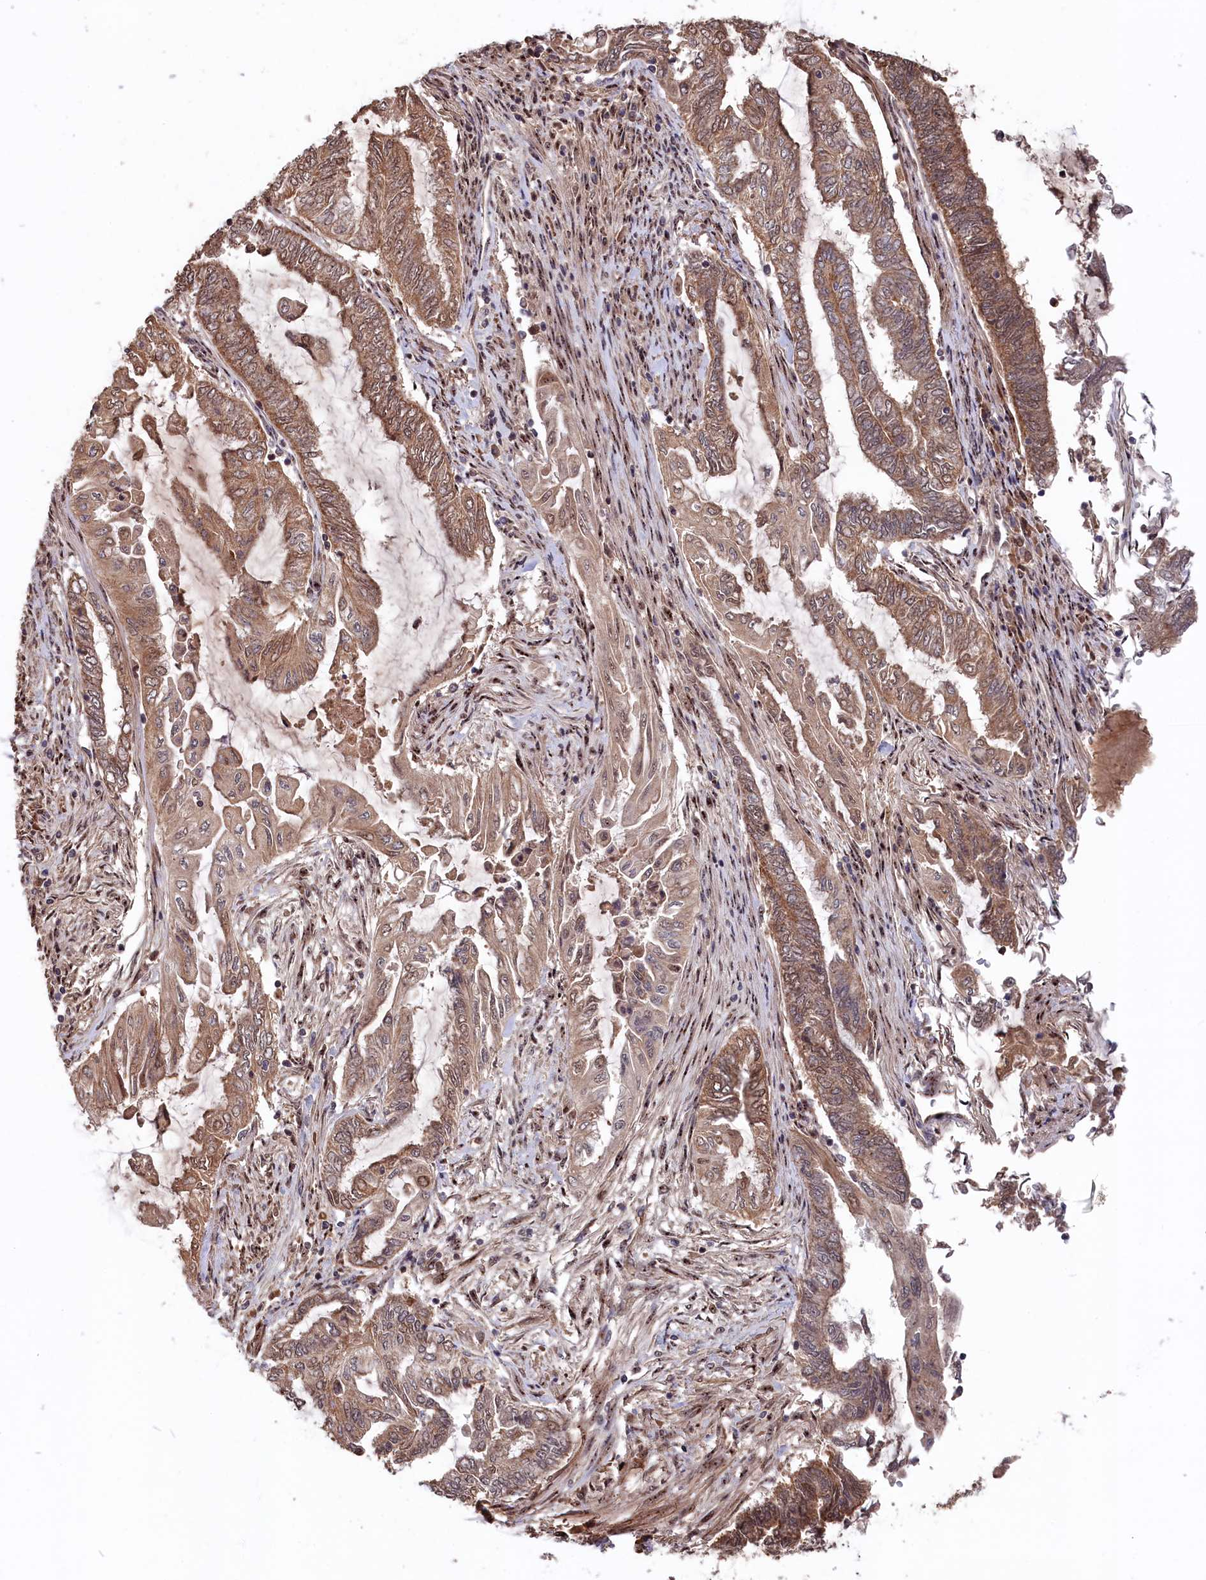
{"staining": {"intensity": "moderate", "quantity": ">75%", "location": "cytoplasmic/membranous,nuclear"}, "tissue": "endometrial cancer", "cell_type": "Tumor cells", "image_type": "cancer", "snomed": [{"axis": "morphology", "description": "Adenocarcinoma, NOS"}, {"axis": "topography", "description": "Uterus"}, {"axis": "topography", "description": "Endometrium"}], "caption": "The immunohistochemical stain labels moderate cytoplasmic/membranous and nuclear expression in tumor cells of adenocarcinoma (endometrial) tissue.", "gene": "CLPX", "patient": {"sex": "female", "age": 70}}